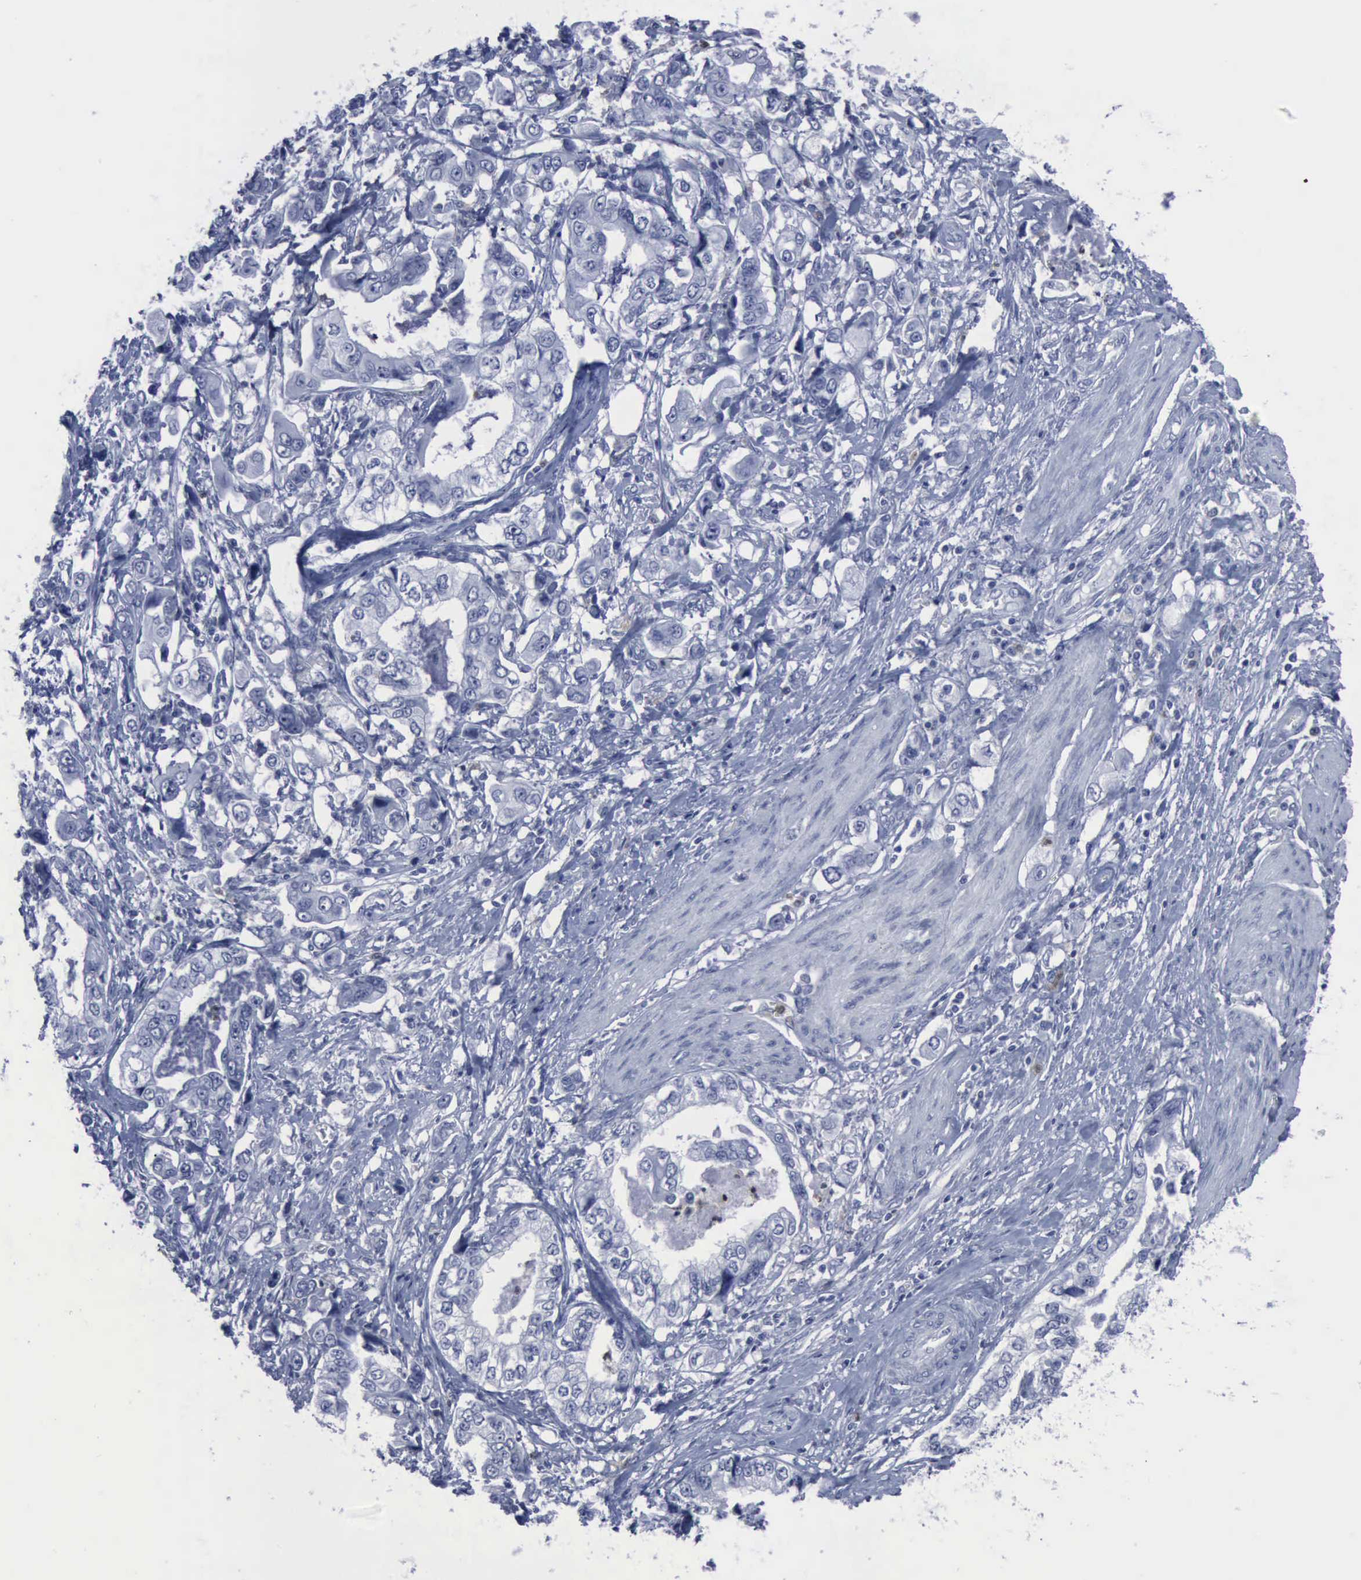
{"staining": {"intensity": "negative", "quantity": "none", "location": "none"}, "tissue": "stomach cancer", "cell_type": "Tumor cells", "image_type": "cancer", "snomed": [{"axis": "morphology", "description": "Adenocarcinoma, NOS"}, {"axis": "topography", "description": "Pancreas"}, {"axis": "topography", "description": "Stomach, upper"}], "caption": "IHC histopathology image of human stomach cancer (adenocarcinoma) stained for a protein (brown), which shows no staining in tumor cells.", "gene": "CSTA", "patient": {"sex": "male", "age": 77}}